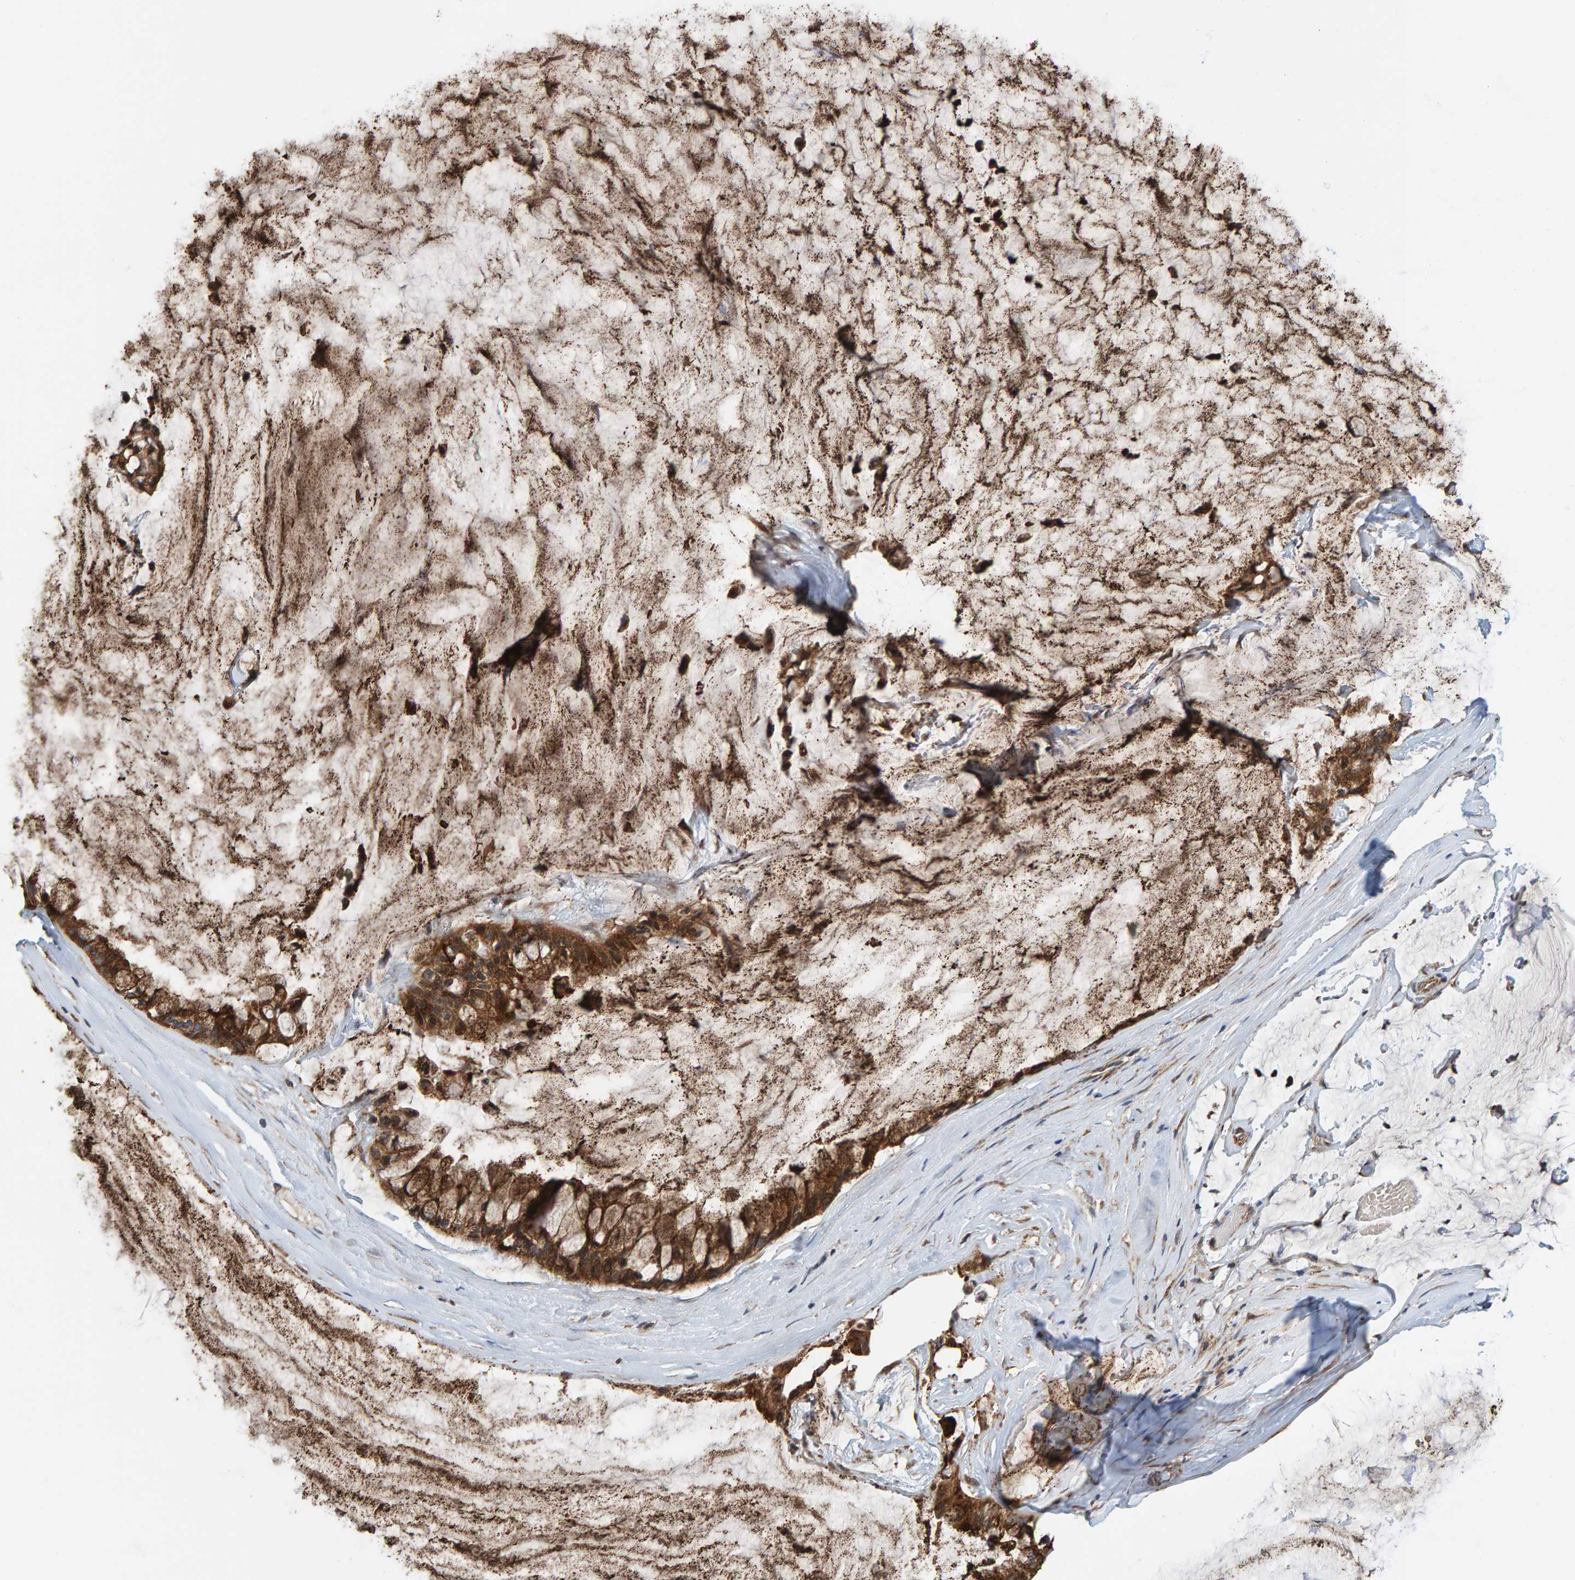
{"staining": {"intensity": "strong", "quantity": ">75%", "location": "cytoplasmic/membranous"}, "tissue": "ovarian cancer", "cell_type": "Tumor cells", "image_type": "cancer", "snomed": [{"axis": "morphology", "description": "Cystadenocarcinoma, mucinous, NOS"}, {"axis": "topography", "description": "Ovary"}], "caption": "This micrograph reveals ovarian mucinous cystadenocarcinoma stained with IHC to label a protein in brown. The cytoplasmic/membranous of tumor cells show strong positivity for the protein. Nuclei are counter-stained blue.", "gene": "MRPL45", "patient": {"sex": "female", "age": 39}}